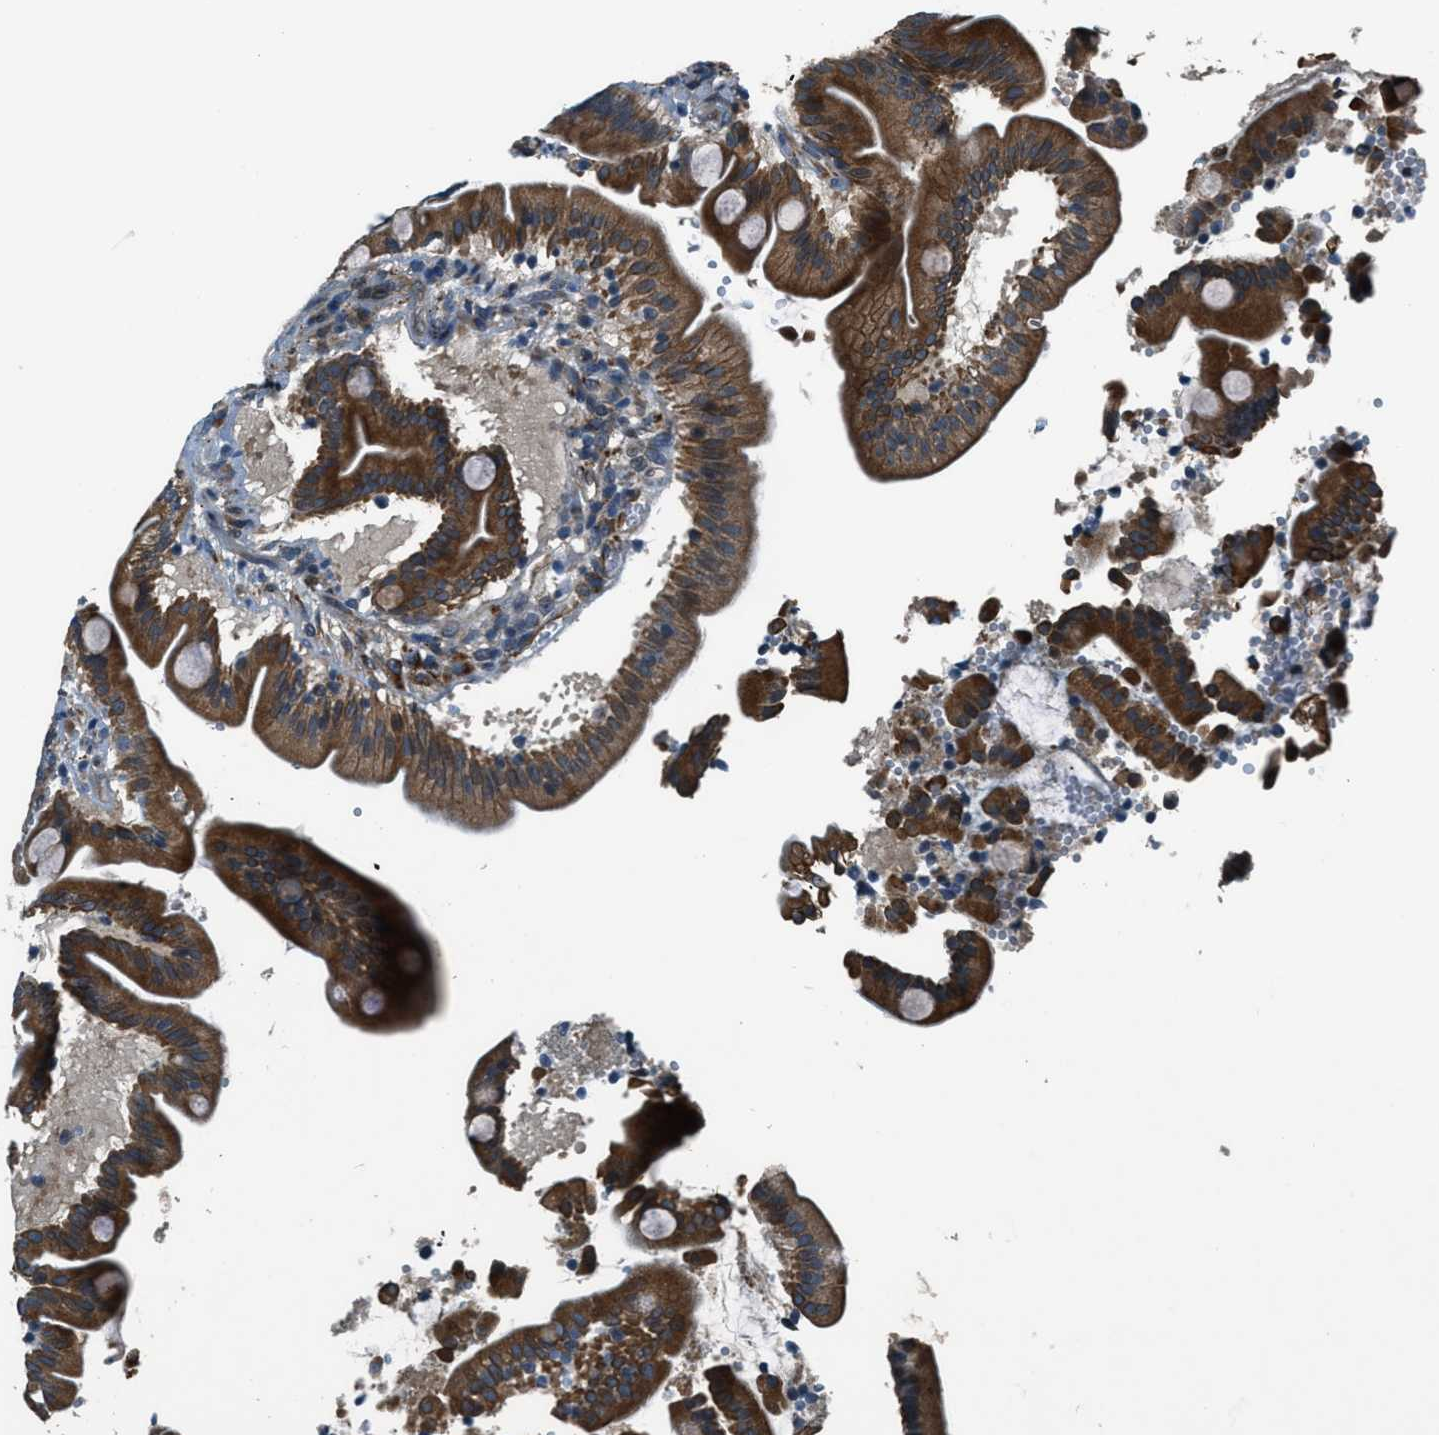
{"staining": {"intensity": "strong", "quantity": ">75%", "location": "cytoplasmic/membranous"}, "tissue": "duodenum", "cell_type": "Glandular cells", "image_type": "normal", "snomed": [{"axis": "morphology", "description": "Normal tissue, NOS"}, {"axis": "topography", "description": "Duodenum"}], "caption": "Immunohistochemistry (IHC) staining of normal duodenum, which displays high levels of strong cytoplasmic/membranous staining in about >75% of glandular cells indicating strong cytoplasmic/membranous protein staining. The staining was performed using DAB (brown) for protein detection and nuclei were counterstained in hematoxylin (blue).", "gene": "GINM1", "patient": {"sex": "male", "age": 54}}